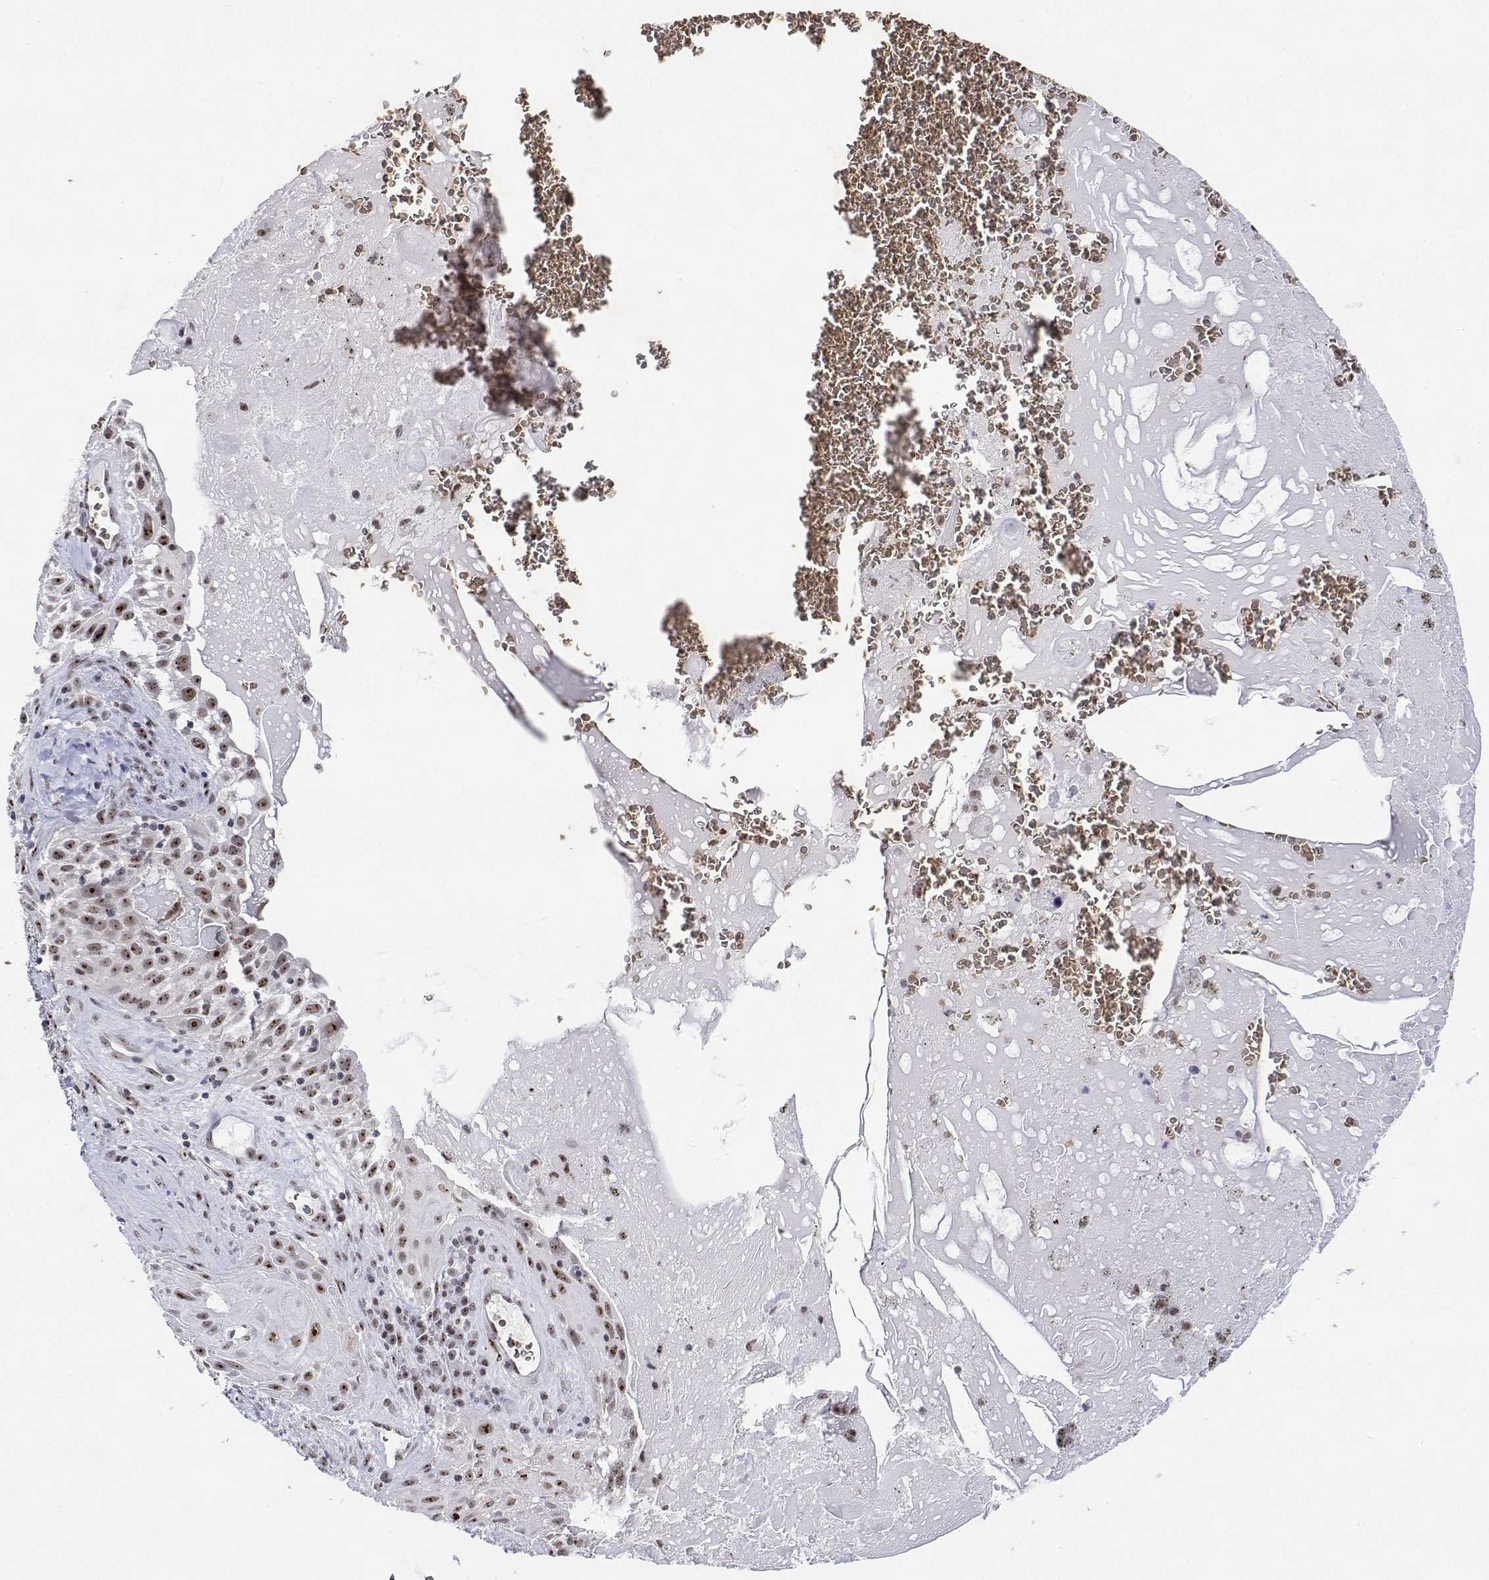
{"staining": {"intensity": "moderate", "quantity": ">75%", "location": "nuclear"}, "tissue": "lung cancer", "cell_type": "Tumor cells", "image_type": "cancer", "snomed": [{"axis": "morphology", "description": "Squamous cell carcinoma, NOS"}, {"axis": "topography", "description": "Lung"}], "caption": "This histopathology image reveals IHC staining of human lung squamous cell carcinoma, with medium moderate nuclear expression in approximately >75% of tumor cells.", "gene": "ADAR", "patient": {"sex": "male", "age": 79}}